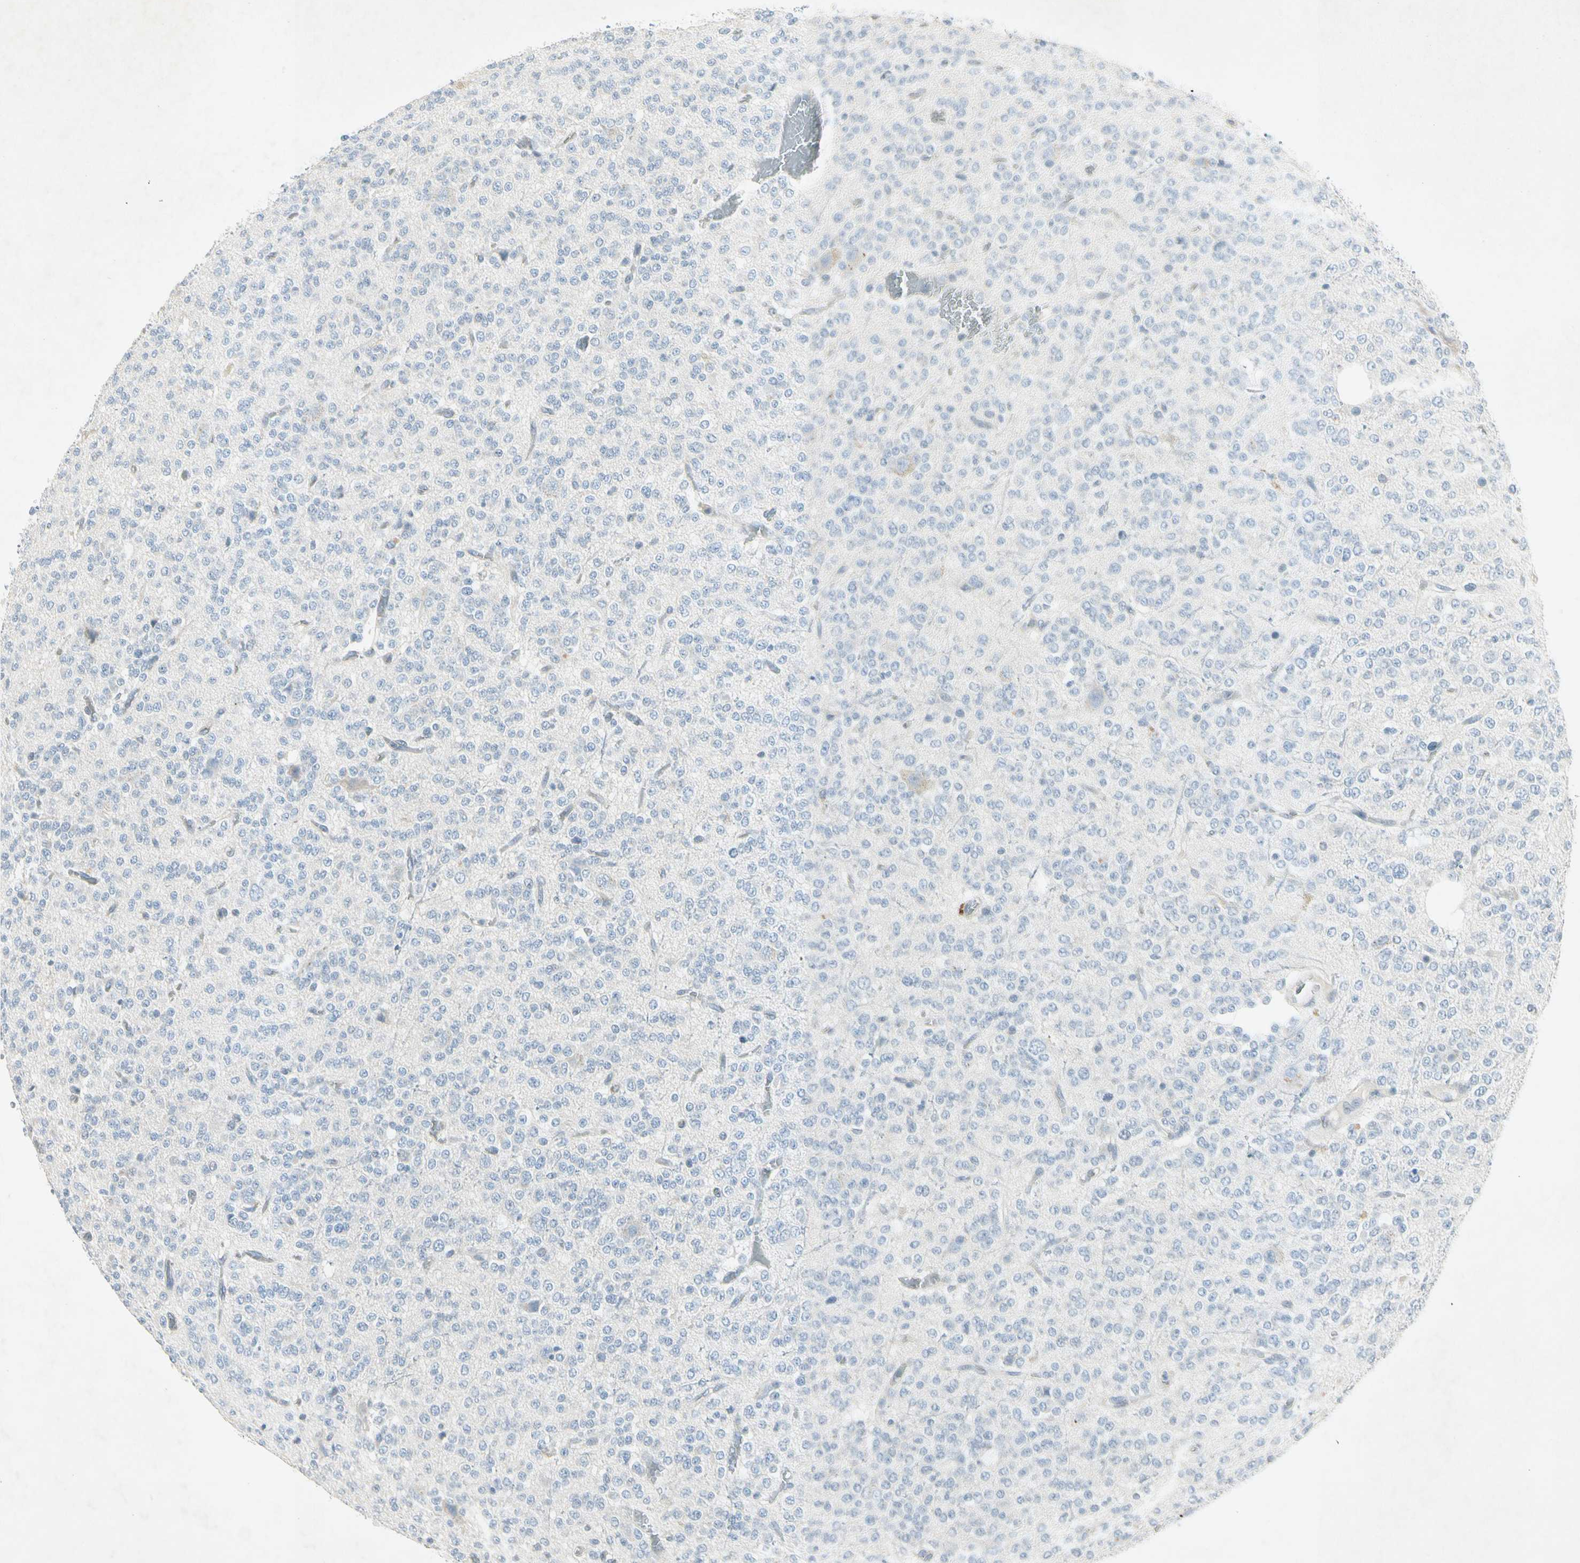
{"staining": {"intensity": "negative", "quantity": "none", "location": "none"}, "tissue": "glioma", "cell_type": "Tumor cells", "image_type": "cancer", "snomed": [{"axis": "morphology", "description": "Glioma, malignant, Low grade"}, {"axis": "topography", "description": "Brain"}], "caption": "The photomicrograph displays no staining of tumor cells in glioma. Brightfield microscopy of immunohistochemistry stained with DAB (3,3'-diaminobenzidine) (brown) and hematoxylin (blue), captured at high magnification.", "gene": "TEK", "patient": {"sex": "male", "age": 38}}